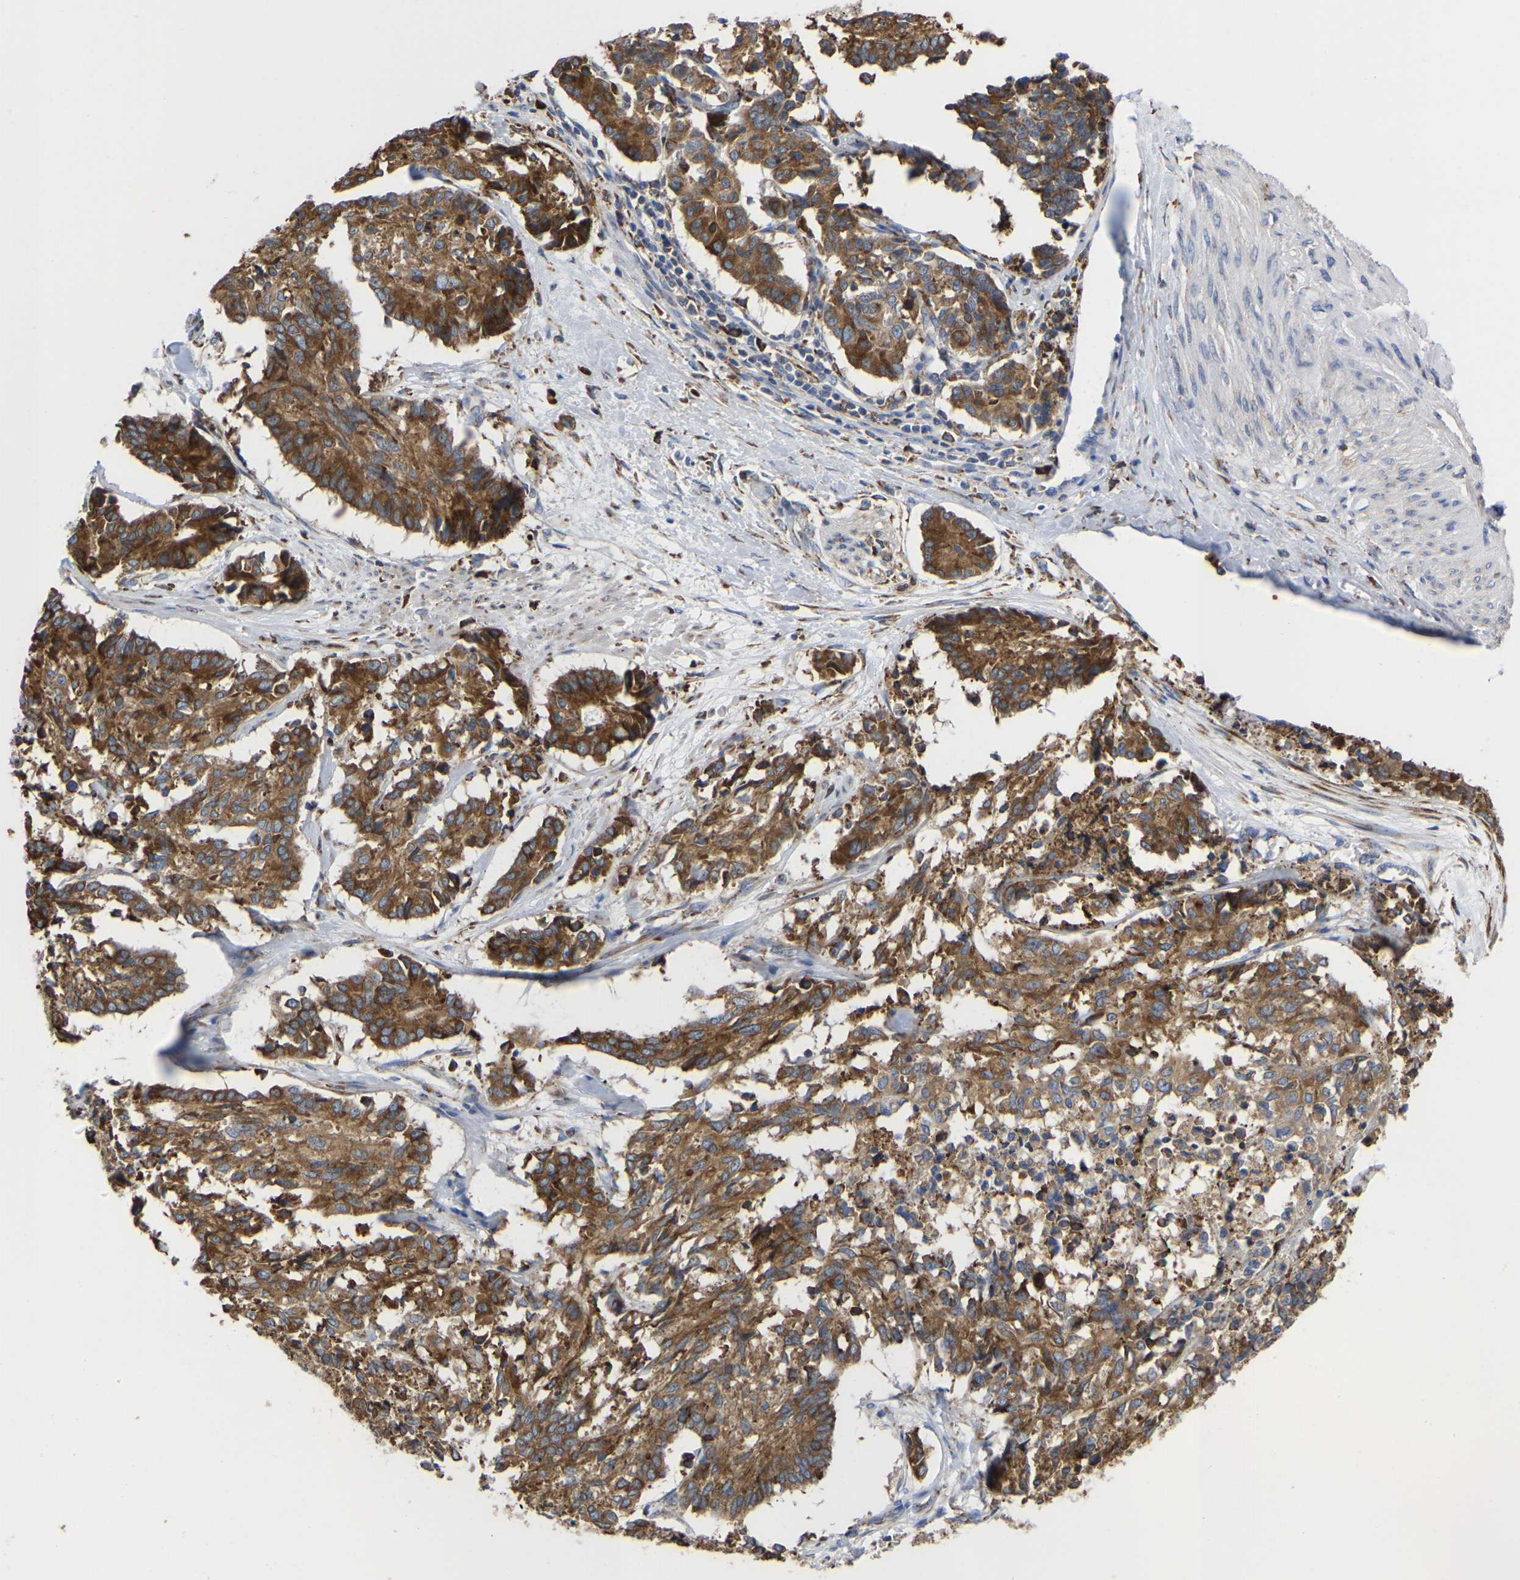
{"staining": {"intensity": "strong", "quantity": ">75%", "location": "cytoplasmic/membranous"}, "tissue": "cervical cancer", "cell_type": "Tumor cells", "image_type": "cancer", "snomed": [{"axis": "morphology", "description": "Squamous cell carcinoma, NOS"}, {"axis": "topography", "description": "Cervix"}], "caption": "Cervical squamous cell carcinoma tissue demonstrates strong cytoplasmic/membranous positivity in approximately >75% of tumor cells, visualized by immunohistochemistry. (DAB (3,3'-diaminobenzidine) = brown stain, brightfield microscopy at high magnification).", "gene": "P4HB", "patient": {"sex": "female", "age": 35}}